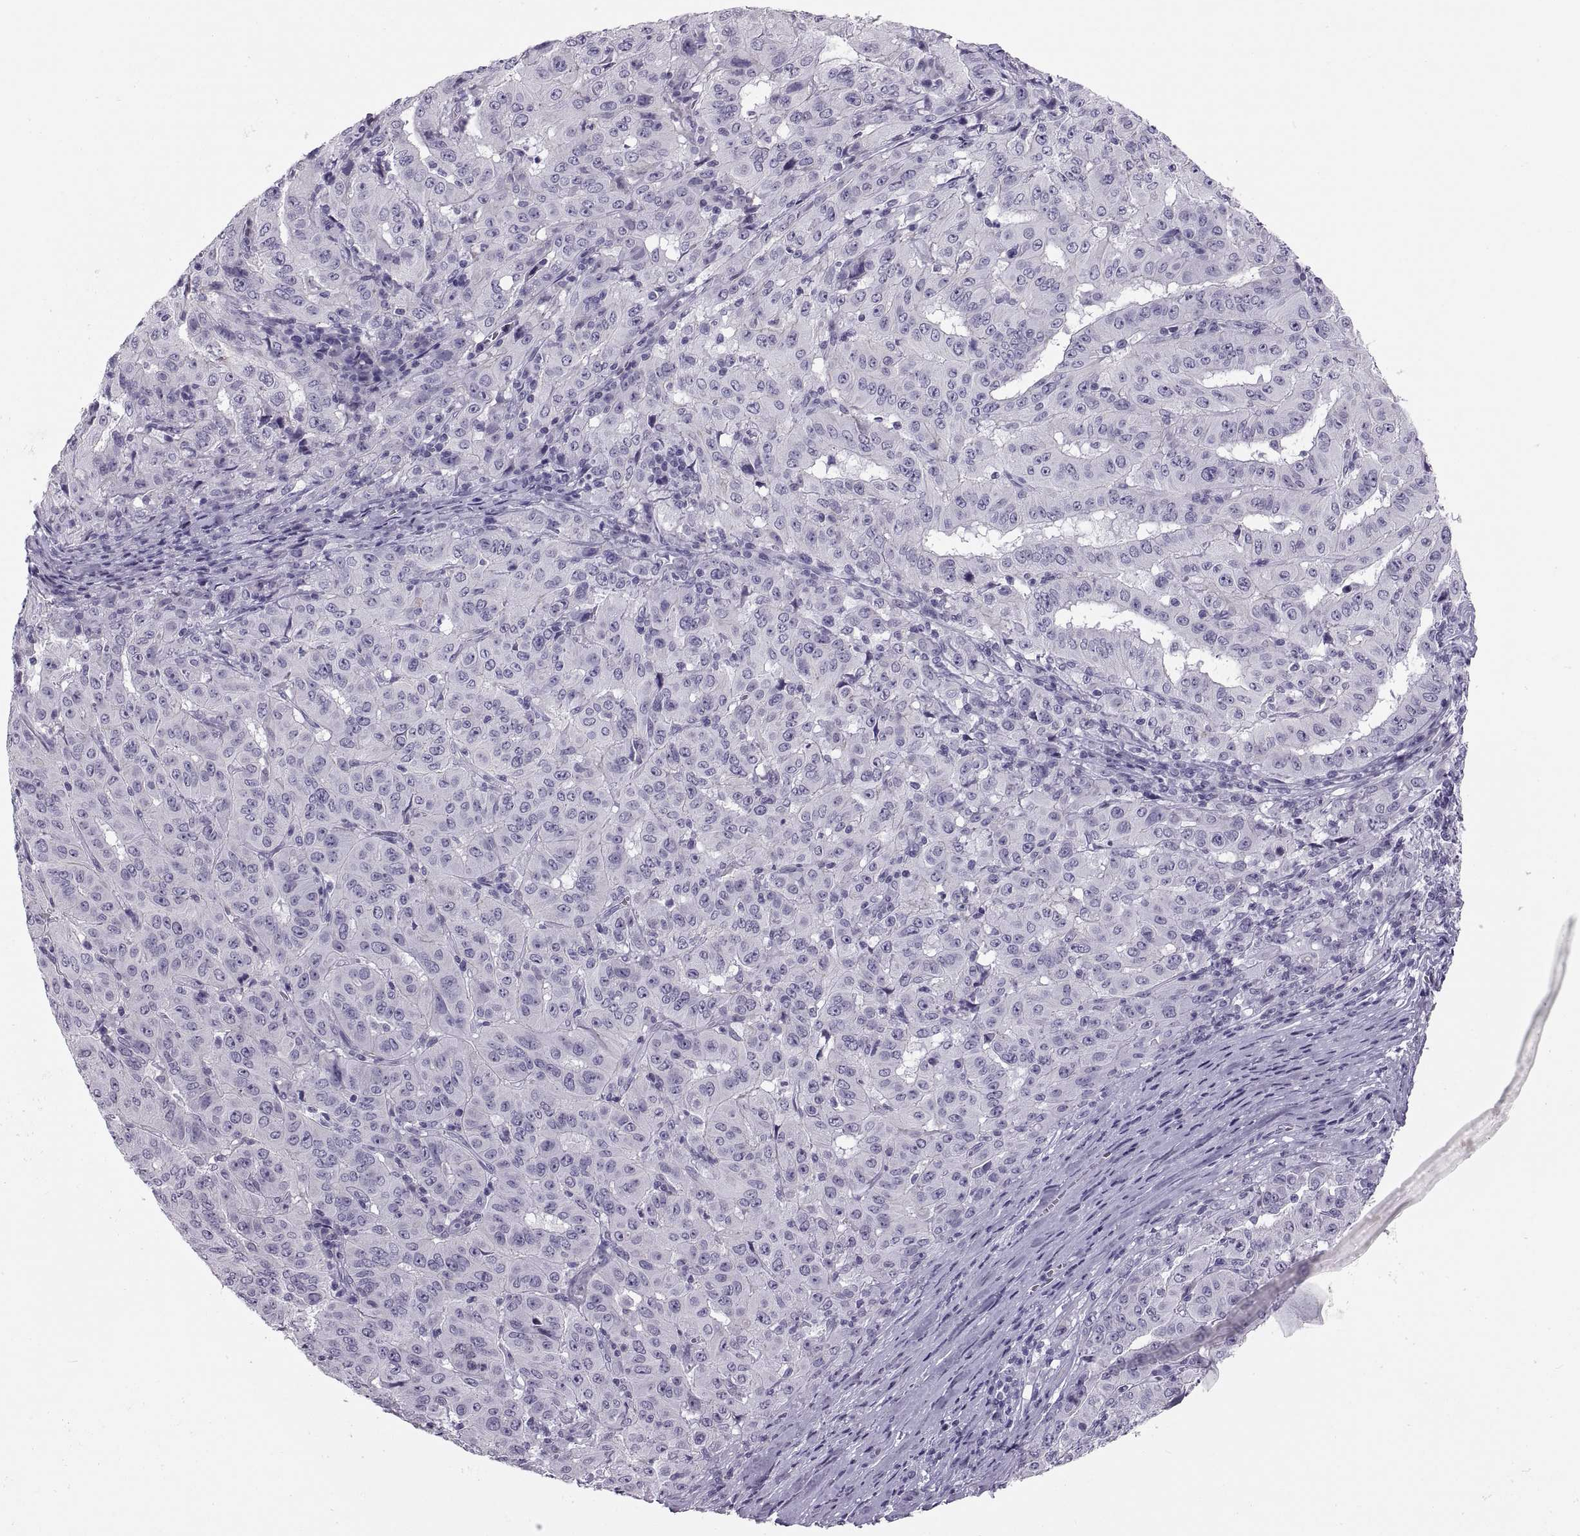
{"staining": {"intensity": "negative", "quantity": "none", "location": "none"}, "tissue": "pancreatic cancer", "cell_type": "Tumor cells", "image_type": "cancer", "snomed": [{"axis": "morphology", "description": "Adenocarcinoma, NOS"}, {"axis": "topography", "description": "Pancreas"}], "caption": "This is an immunohistochemistry micrograph of pancreatic adenocarcinoma. There is no positivity in tumor cells.", "gene": "QRICH2", "patient": {"sex": "male", "age": 63}}